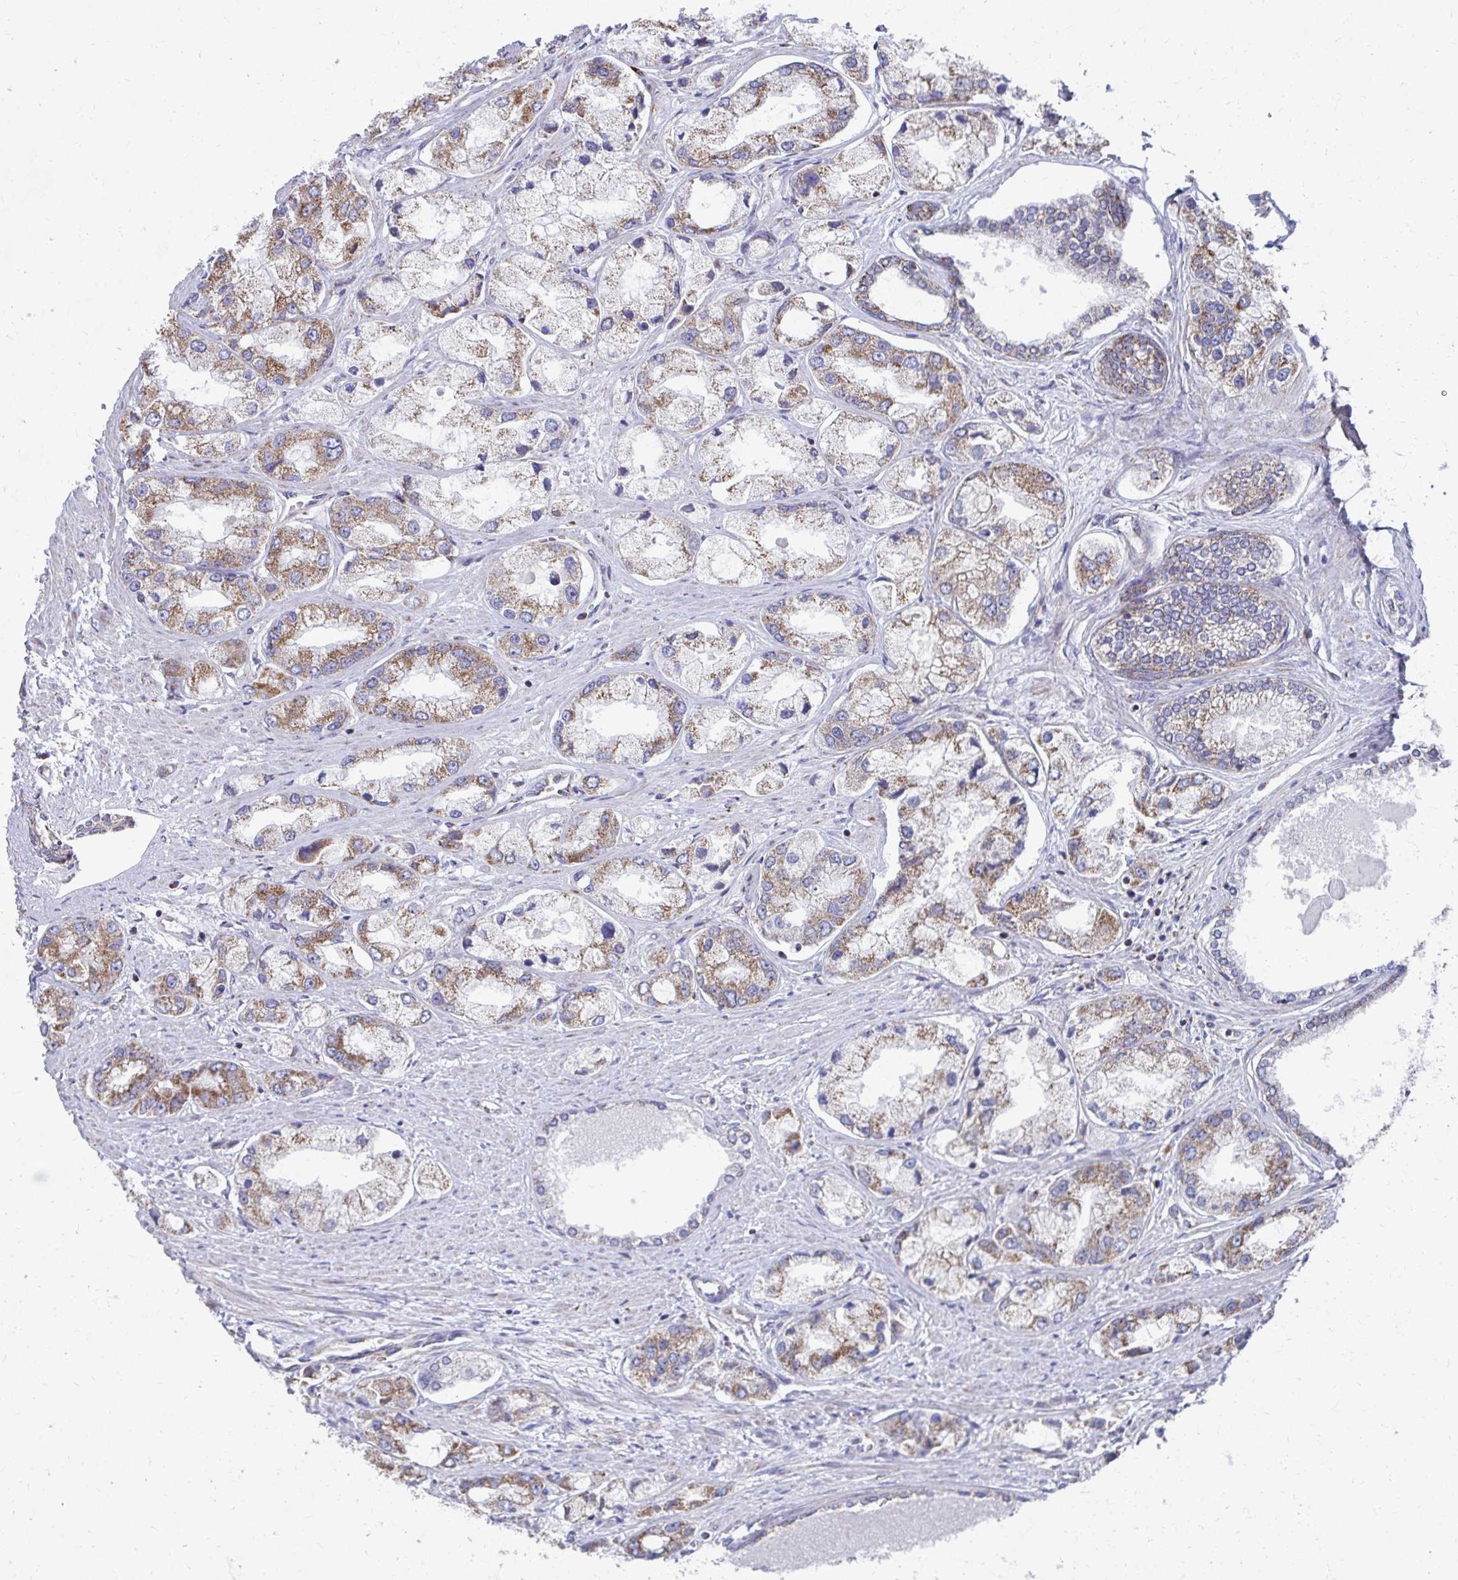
{"staining": {"intensity": "moderate", "quantity": "<25%", "location": "cytoplasmic/membranous"}, "tissue": "prostate cancer", "cell_type": "Tumor cells", "image_type": "cancer", "snomed": [{"axis": "morphology", "description": "Adenocarcinoma, Low grade"}, {"axis": "topography", "description": "Prostate"}], "caption": "Brown immunohistochemical staining in human low-grade adenocarcinoma (prostate) exhibits moderate cytoplasmic/membranous staining in about <25% of tumor cells.", "gene": "RCC1L", "patient": {"sex": "male", "age": 69}}